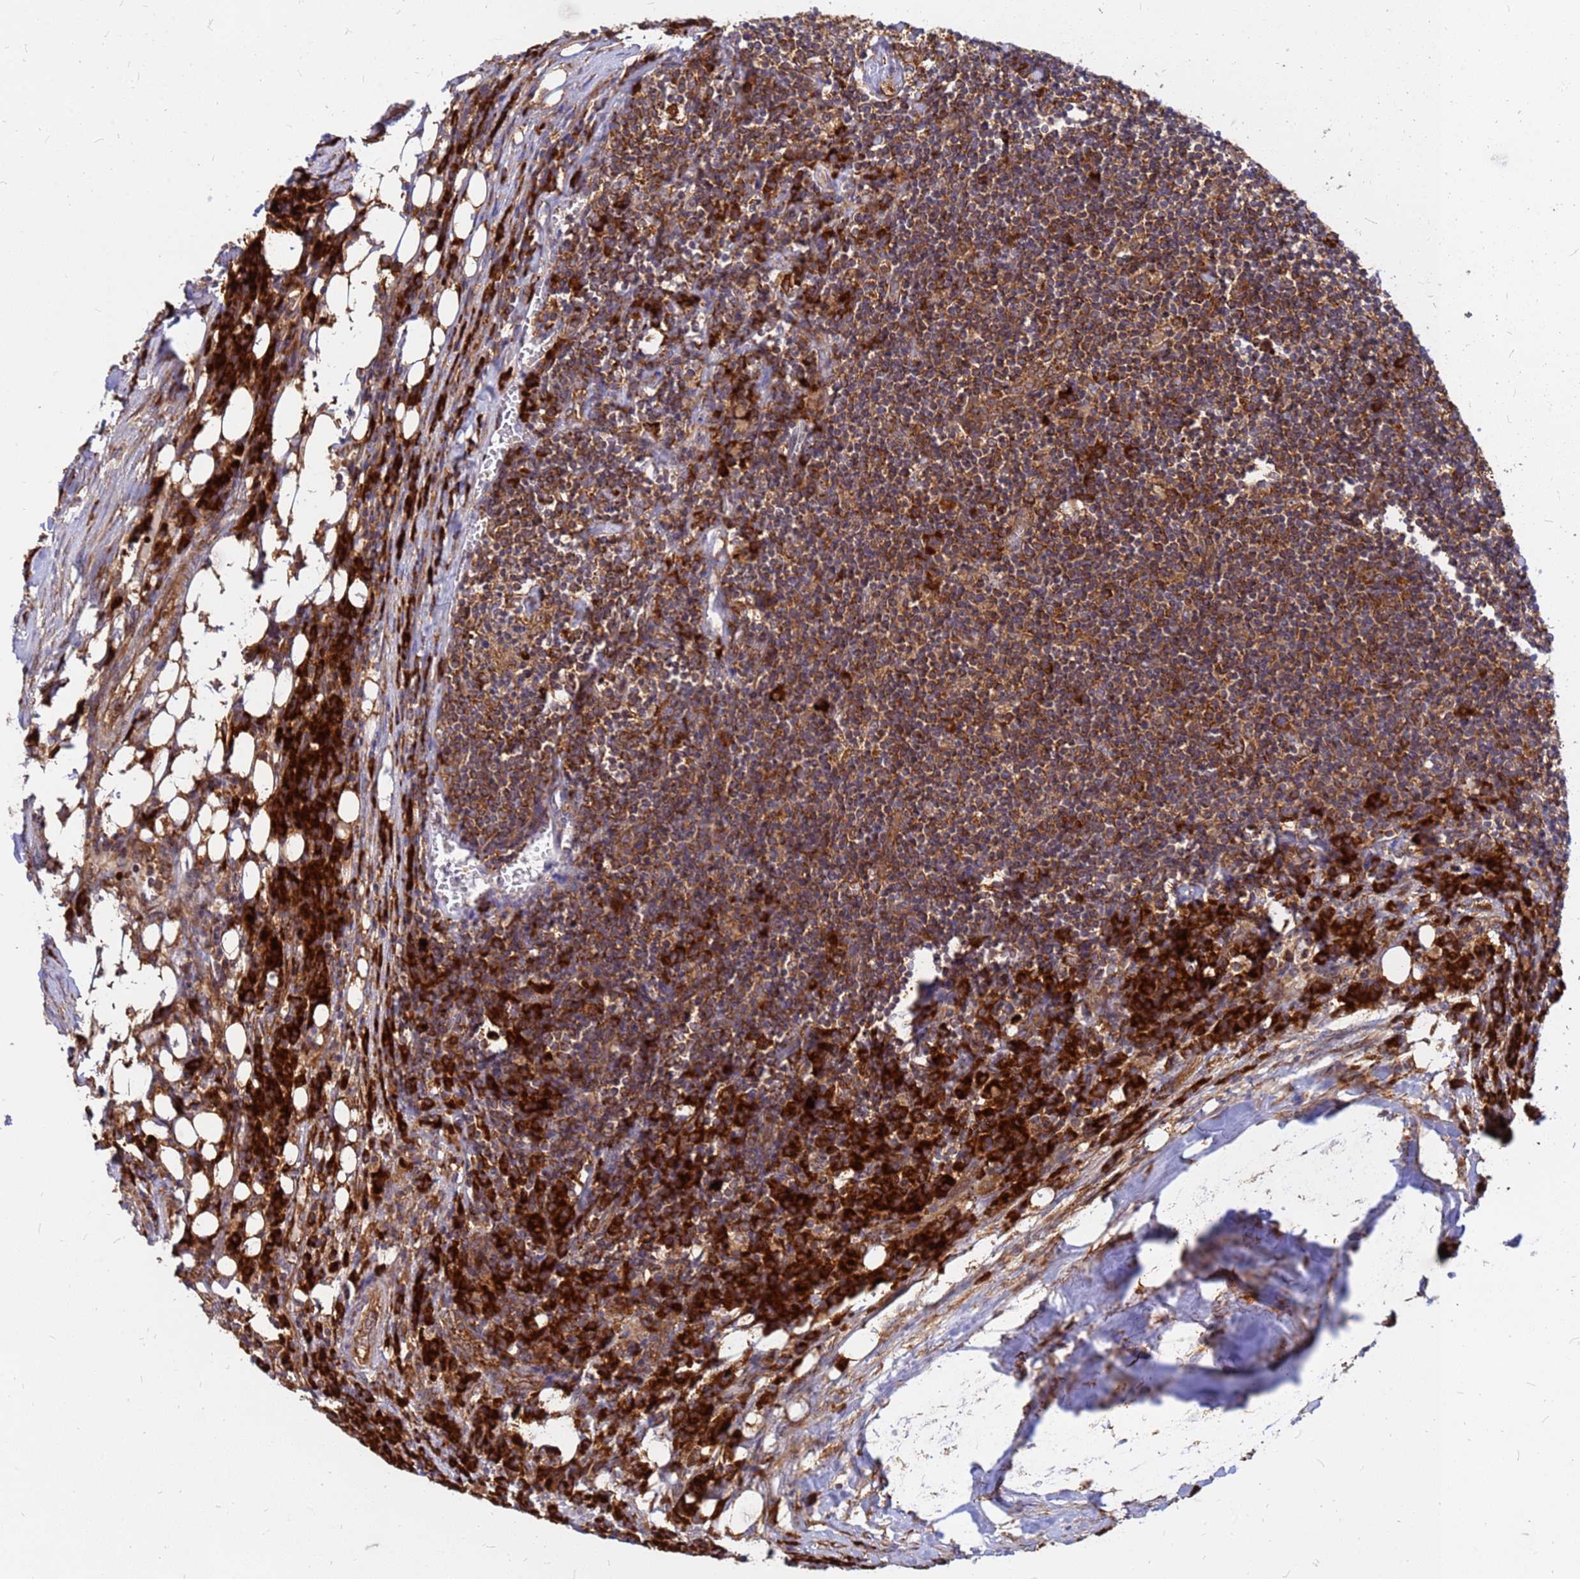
{"staining": {"intensity": "strong", "quantity": ">75%", "location": "cytoplasmic/membranous"}, "tissue": "colorectal cancer", "cell_type": "Tumor cells", "image_type": "cancer", "snomed": [{"axis": "morphology", "description": "Adenocarcinoma, NOS"}, {"axis": "topography", "description": "Colon"}], "caption": "A brown stain labels strong cytoplasmic/membranous expression of a protein in adenocarcinoma (colorectal) tumor cells. The staining is performed using DAB (3,3'-diaminobenzidine) brown chromogen to label protein expression. The nuclei are counter-stained blue using hematoxylin.", "gene": "RPL8", "patient": {"sex": "male", "age": 83}}